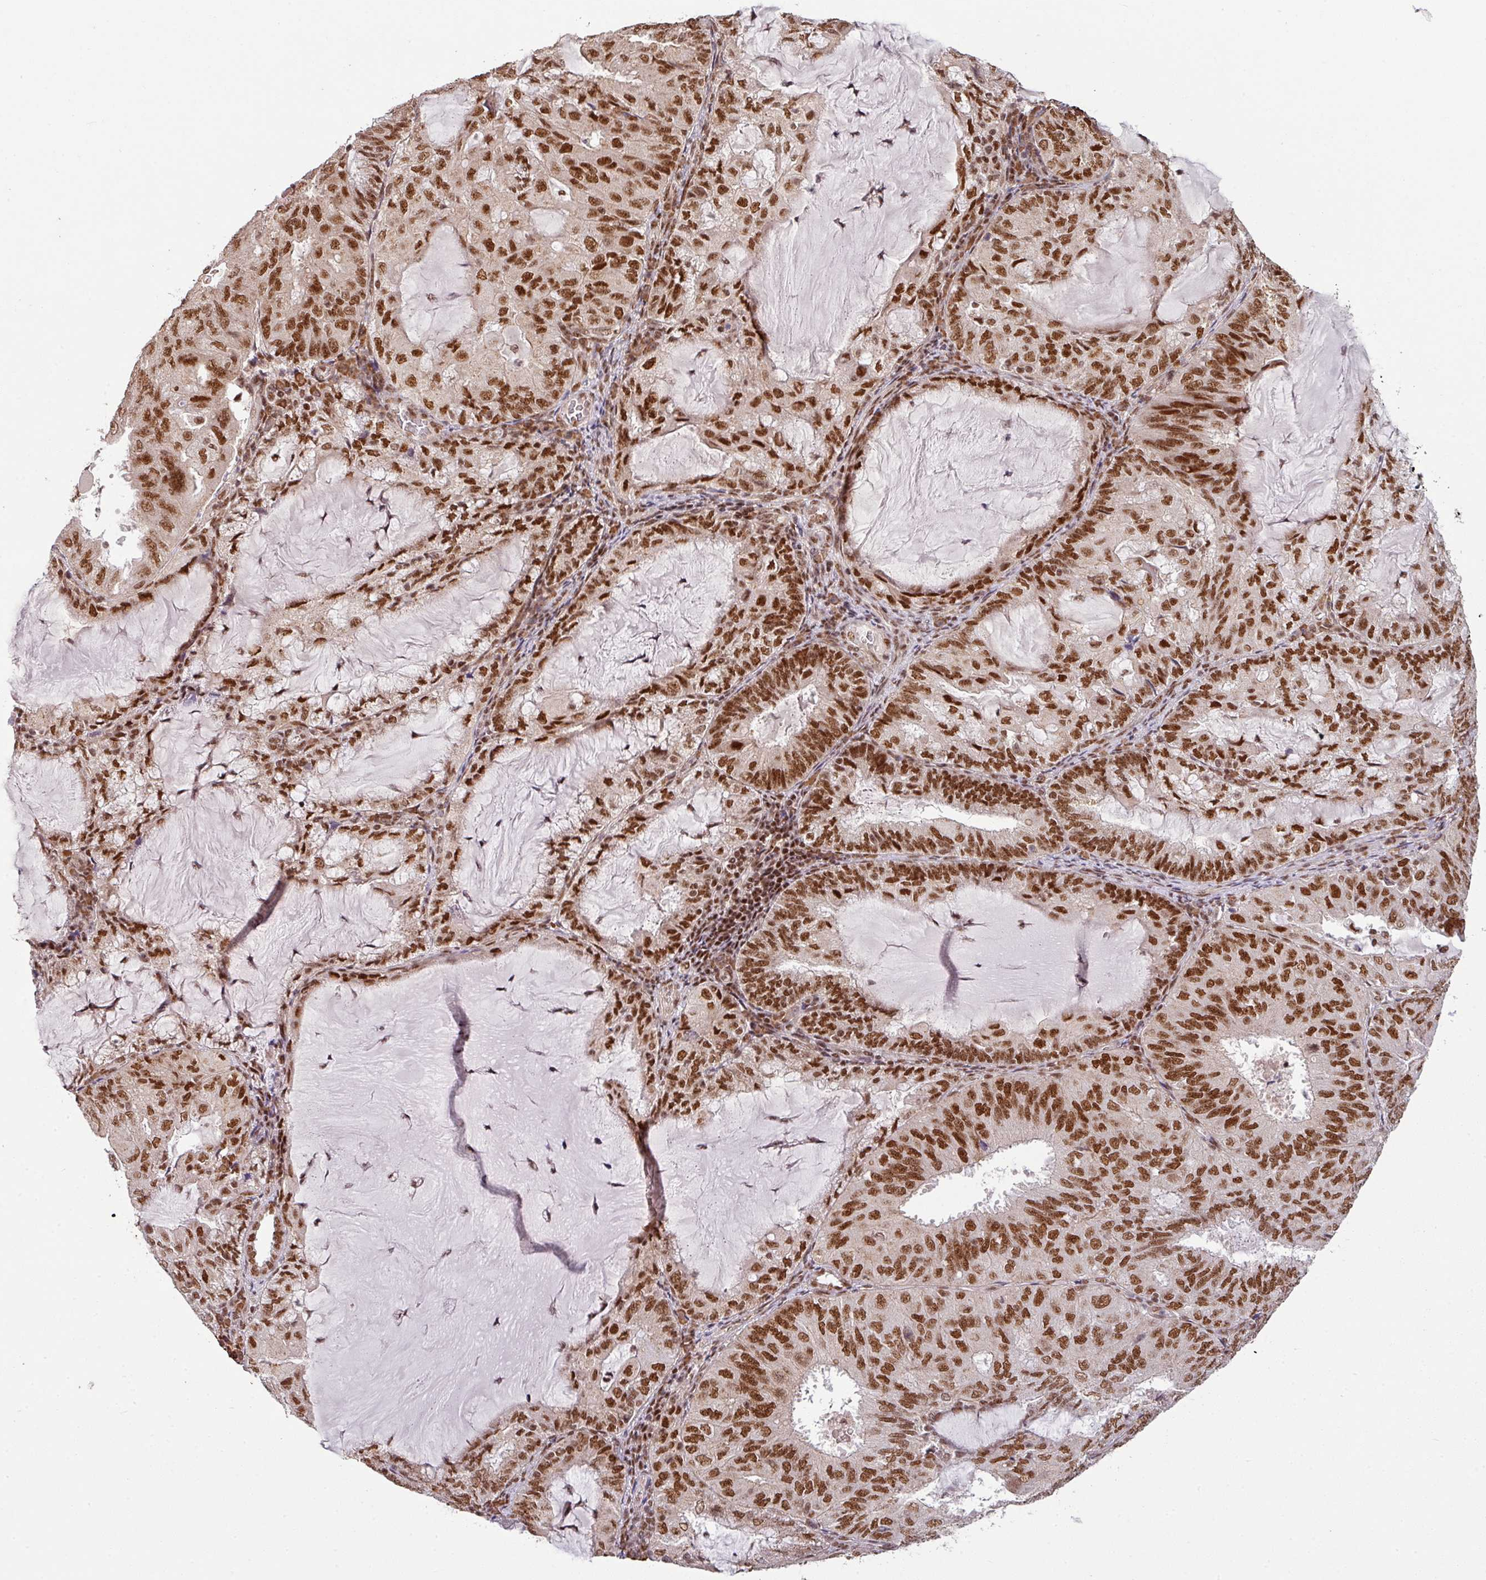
{"staining": {"intensity": "strong", "quantity": ">75%", "location": "nuclear"}, "tissue": "endometrial cancer", "cell_type": "Tumor cells", "image_type": "cancer", "snomed": [{"axis": "morphology", "description": "Adenocarcinoma, NOS"}, {"axis": "topography", "description": "Endometrium"}], "caption": "Endometrial cancer (adenocarcinoma) tissue shows strong nuclear expression in about >75% of tumor cells Immunohistochemistry stains the protein in brown and the nuclei are stained blue.", "gene": "PHF23", "patient": {"sex": "female", "age": 81}}